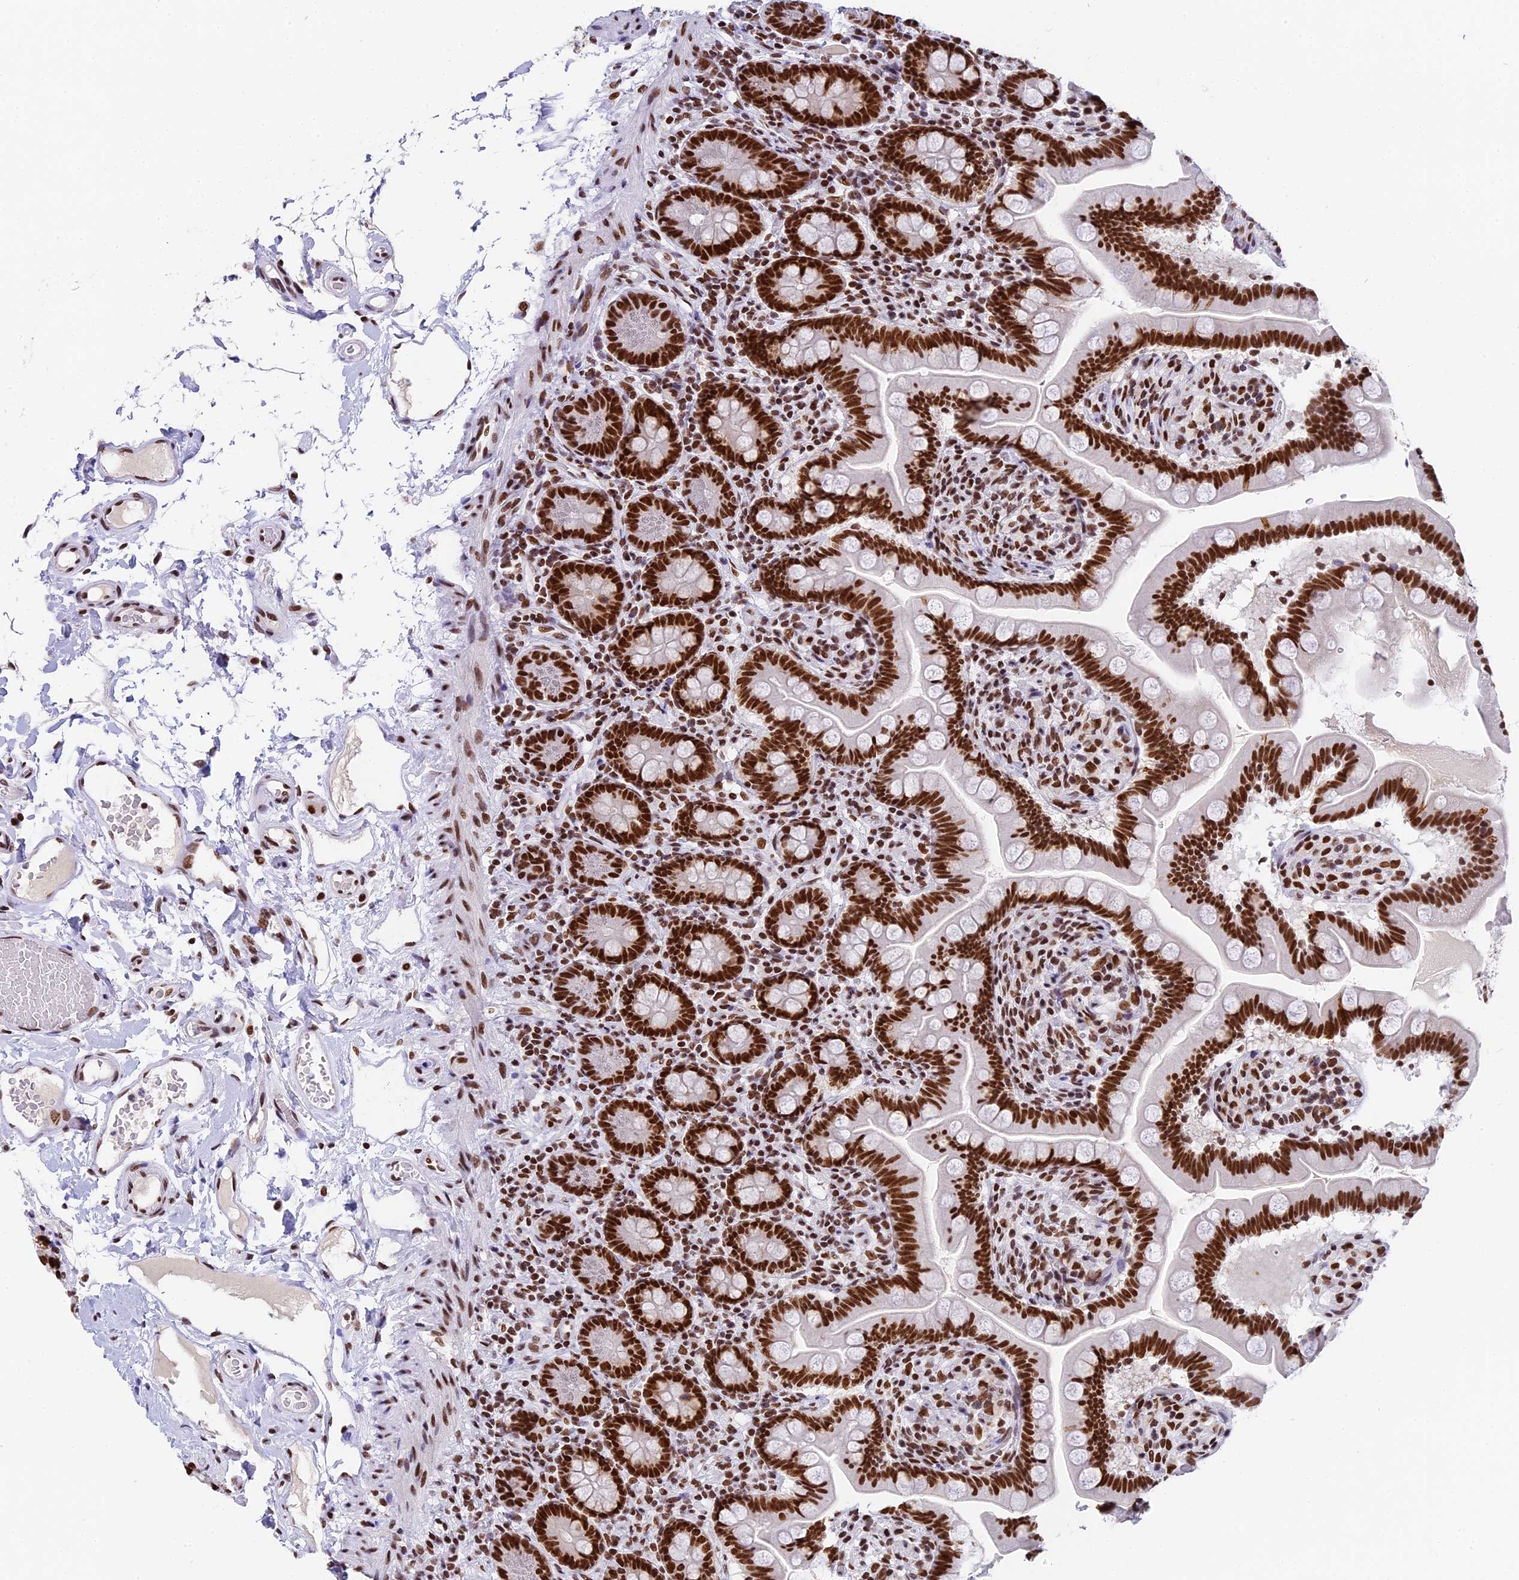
{"staining": {"intensity": "strong", "quantity": ">75%", "location": "nuclear"}, "tissue": "small intestine", "cell_type": "Glandular cells", "image_type": "normal", "snomed": [{"axis": "morphology", "description": "Normal tissue, NOS"}, {"axis": "topography", "description": "Small intestine"}], "caption": "Approximately >75% of glandular cells in normal human small intestine display strong nuclear protein positivity as visualized by brown immunohistochemical staining.", "gene": "SBNO1", "patient": {"sex": "female", "age": 64}}